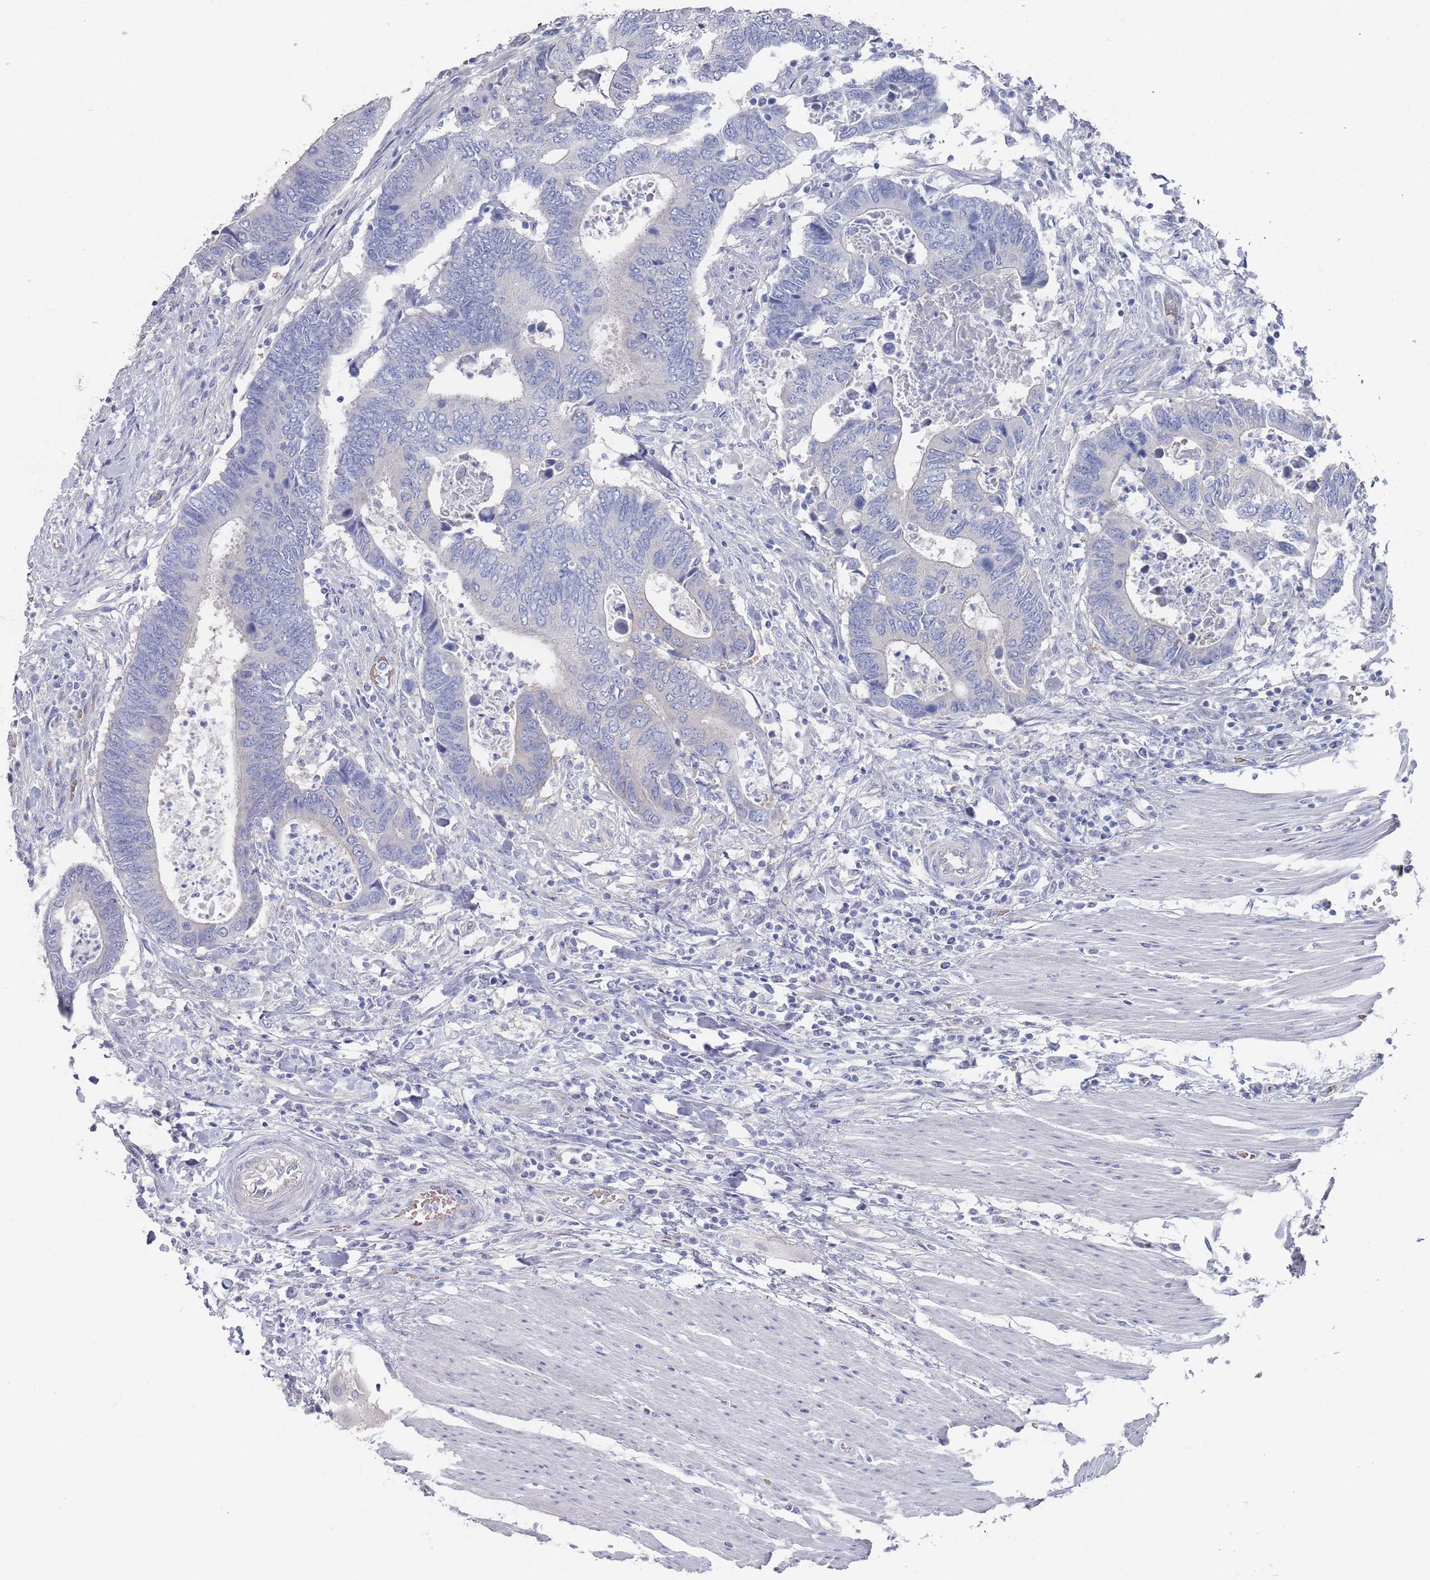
{"staining": {"intensity": "negative", "quantity": "none", "location": "none"}, "tissue": "colorectal cancer", "cell_type": "Tumor cells", "image_type": "cancer", "snomed": [{"axis": "morphology", "description": "Adenocarcinoma, NOS"}, {"axis": "topography", "description": "Colon"}], "caption": "High power microscopy photomicrograph of an immunohistochemistry (IHC) photomicrograph of colorectal cancer (adenocarcinoma), revealing no significant positivity in tumor cells.", "gene": "TMCO3", "patient": {"sex": "male", "age": 87}}